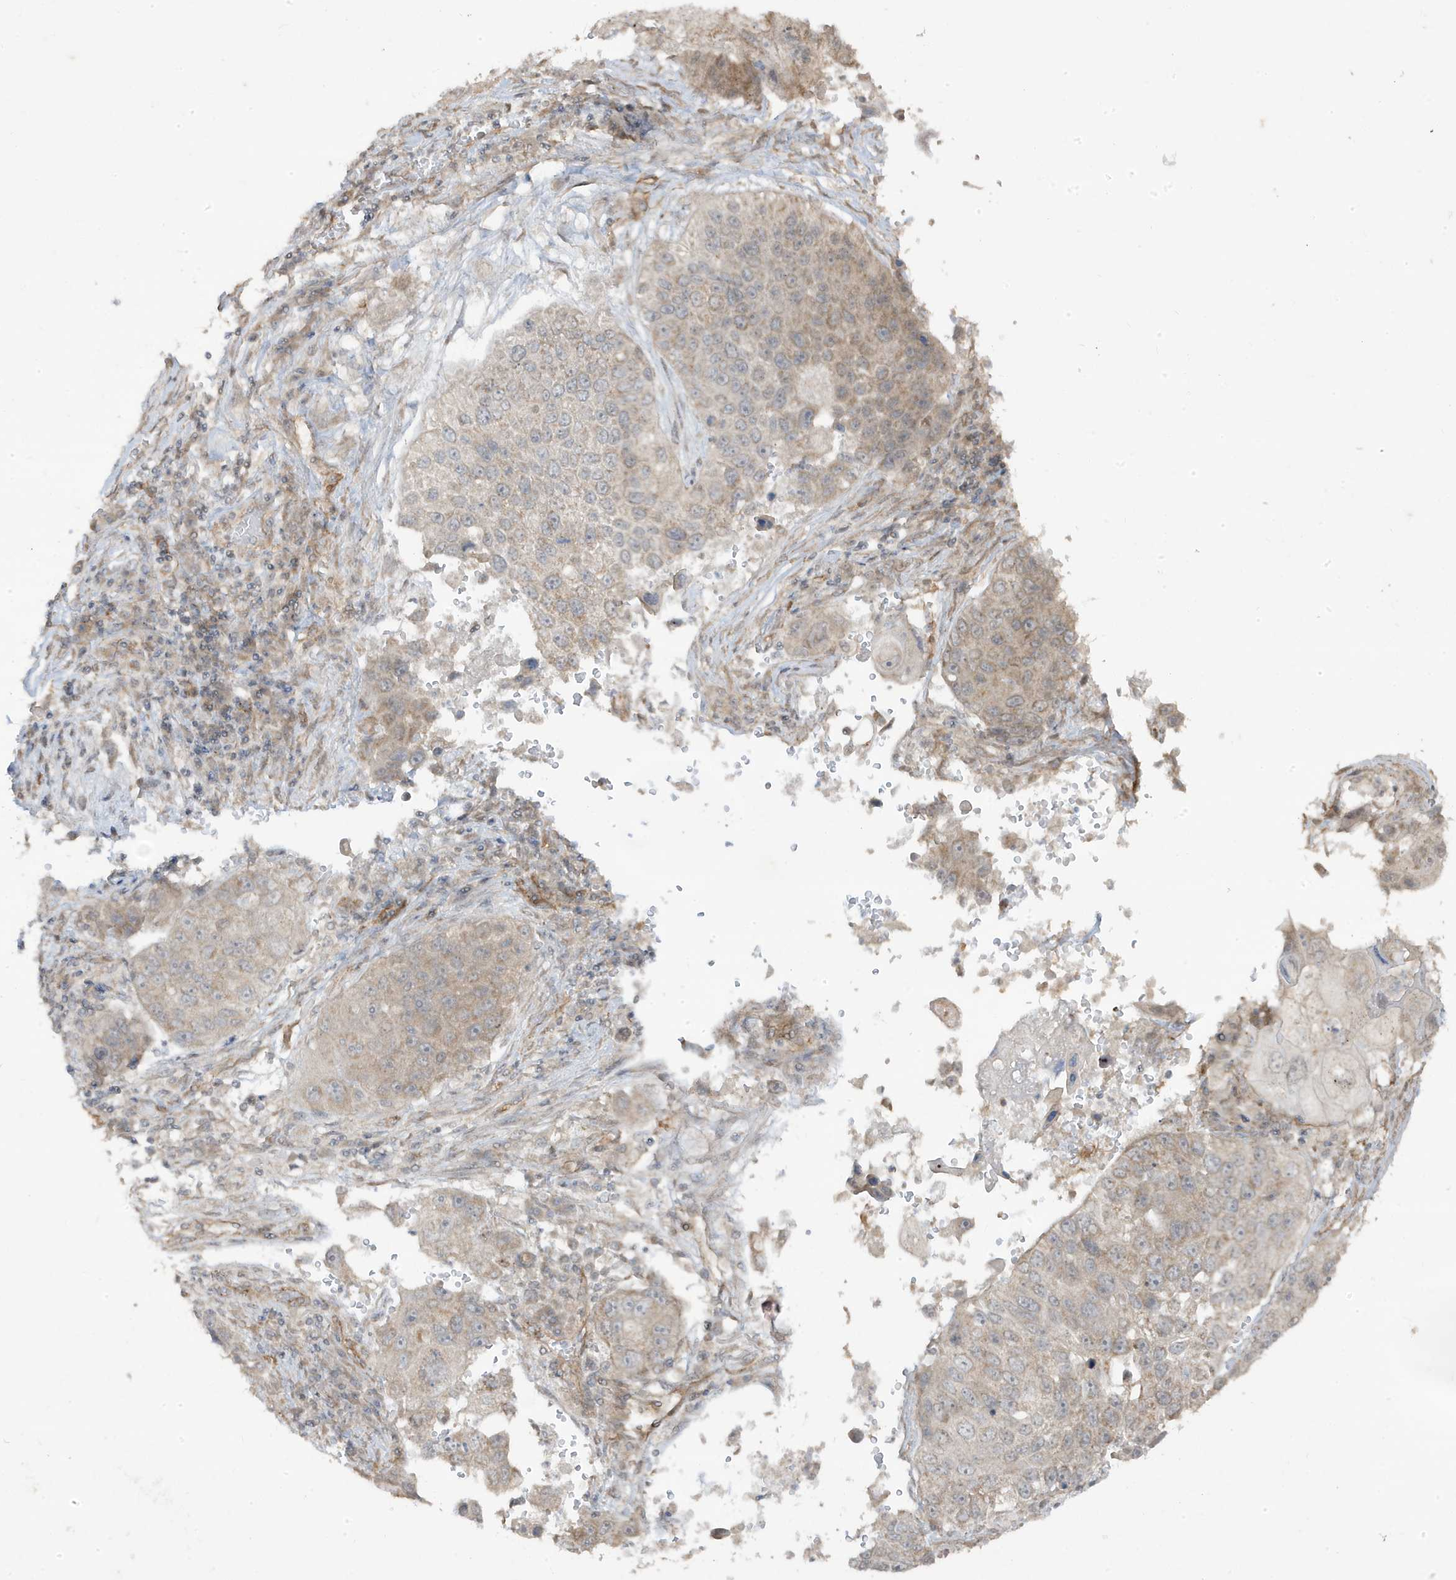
{"staining": {"intensity": "weak", "quantity": "<25%", "location": "cytoplasmic/membranous"}, "tissue": "lung cancer", "cell_type": "Tumor cells", "image_type": "cancer", "snomed": [{"axis": "morphology", "description": "Squamous cell carcinoma, NOS"}, {"axis": "topography", "description": "Lung"}], "caption": "There is no significant positivity in tumor cells of lung squamous cell carcinoma.", "gene": "DNAJC12", "patient": {"sex": "male", "age": 61}}